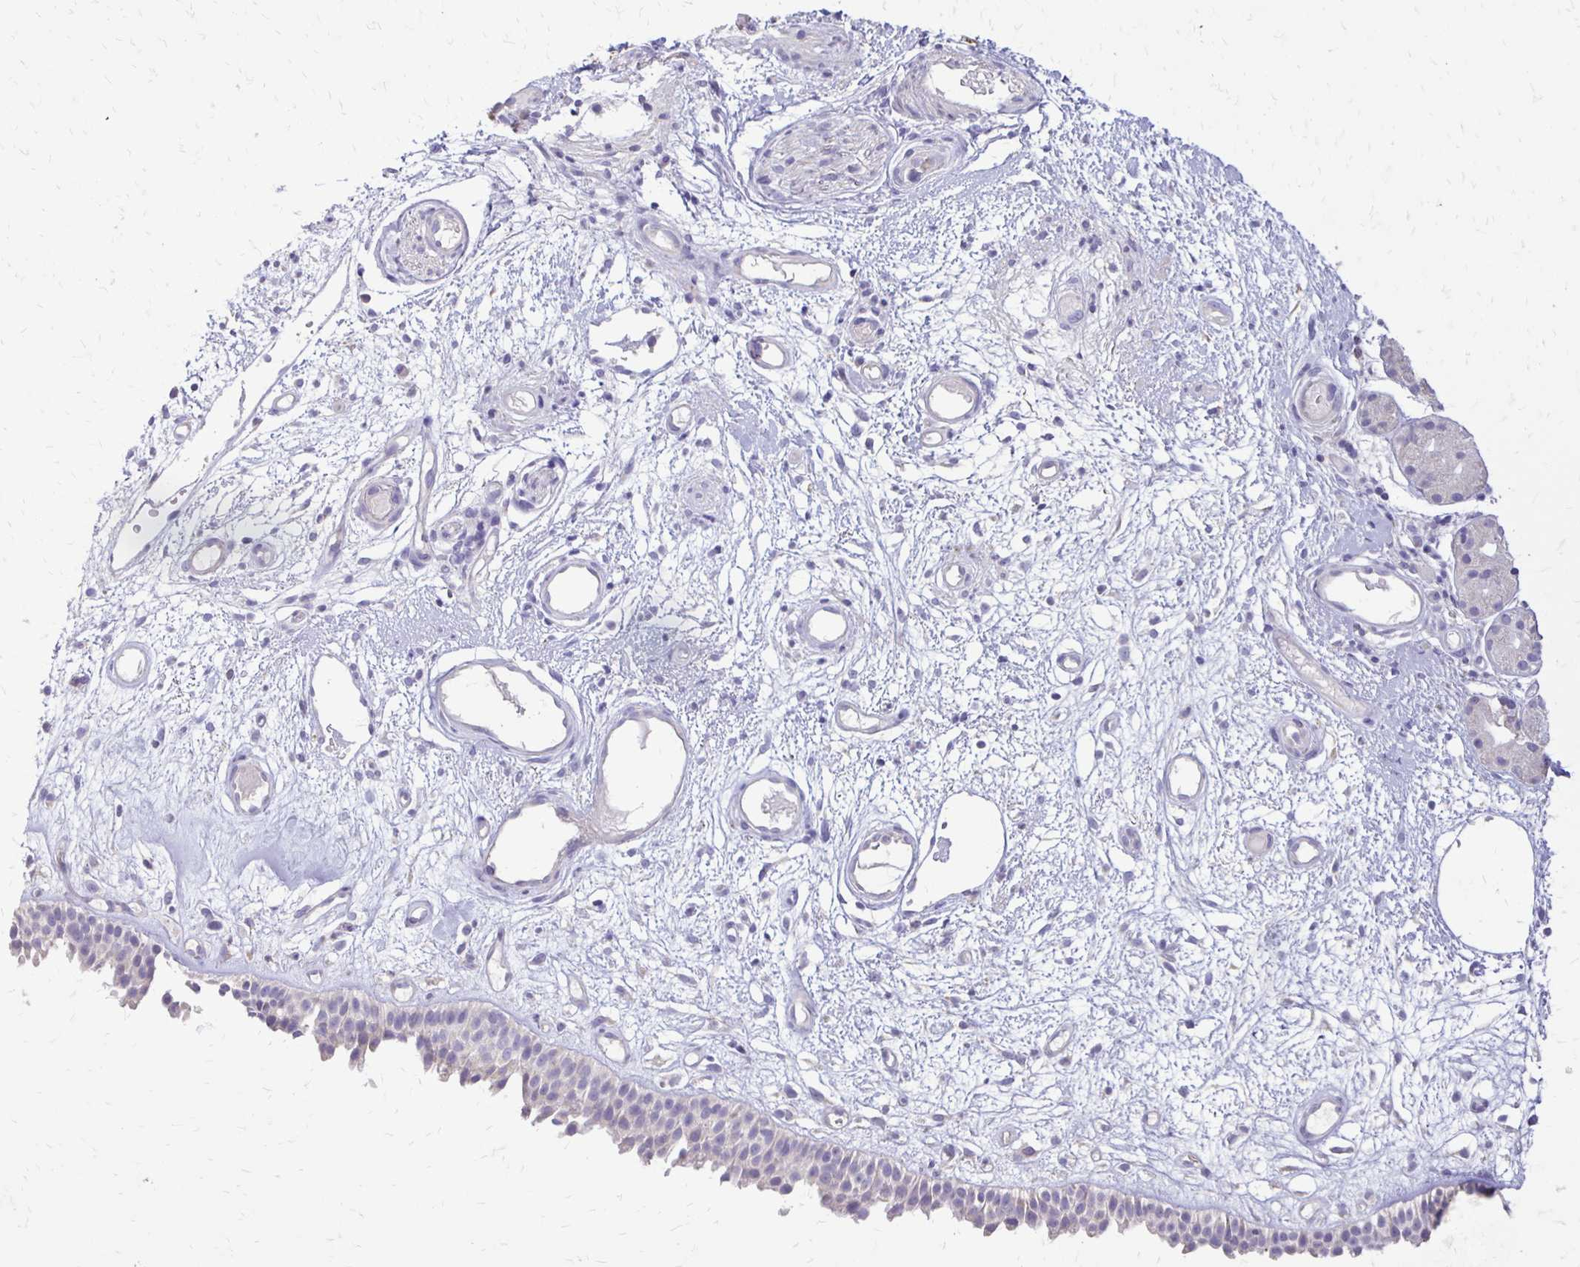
{"staining": {"intensity": "weak", "quantity": "<25%", "location": "cytoplasmic/membranous"}, "tissue": "nasopharynx", "cell_type": "Respiratory epithelial cells", "image_type": "normal", "snomed": [{"axis": "morphology", "description": "Normal tissue, NOS"}, {"axis": "morphology", "description": "Inflammation, NOS"}, {"axis": "topography", "description": "Nasopharynx"}], "caption": "This is an immunohistochemistry (IHC) micrograph of unremarkable nasopharynx. There is no staining in respiratory epithelial cells.", "gene": "ALPG", "patient": {"sex": "male", "age": 54}}